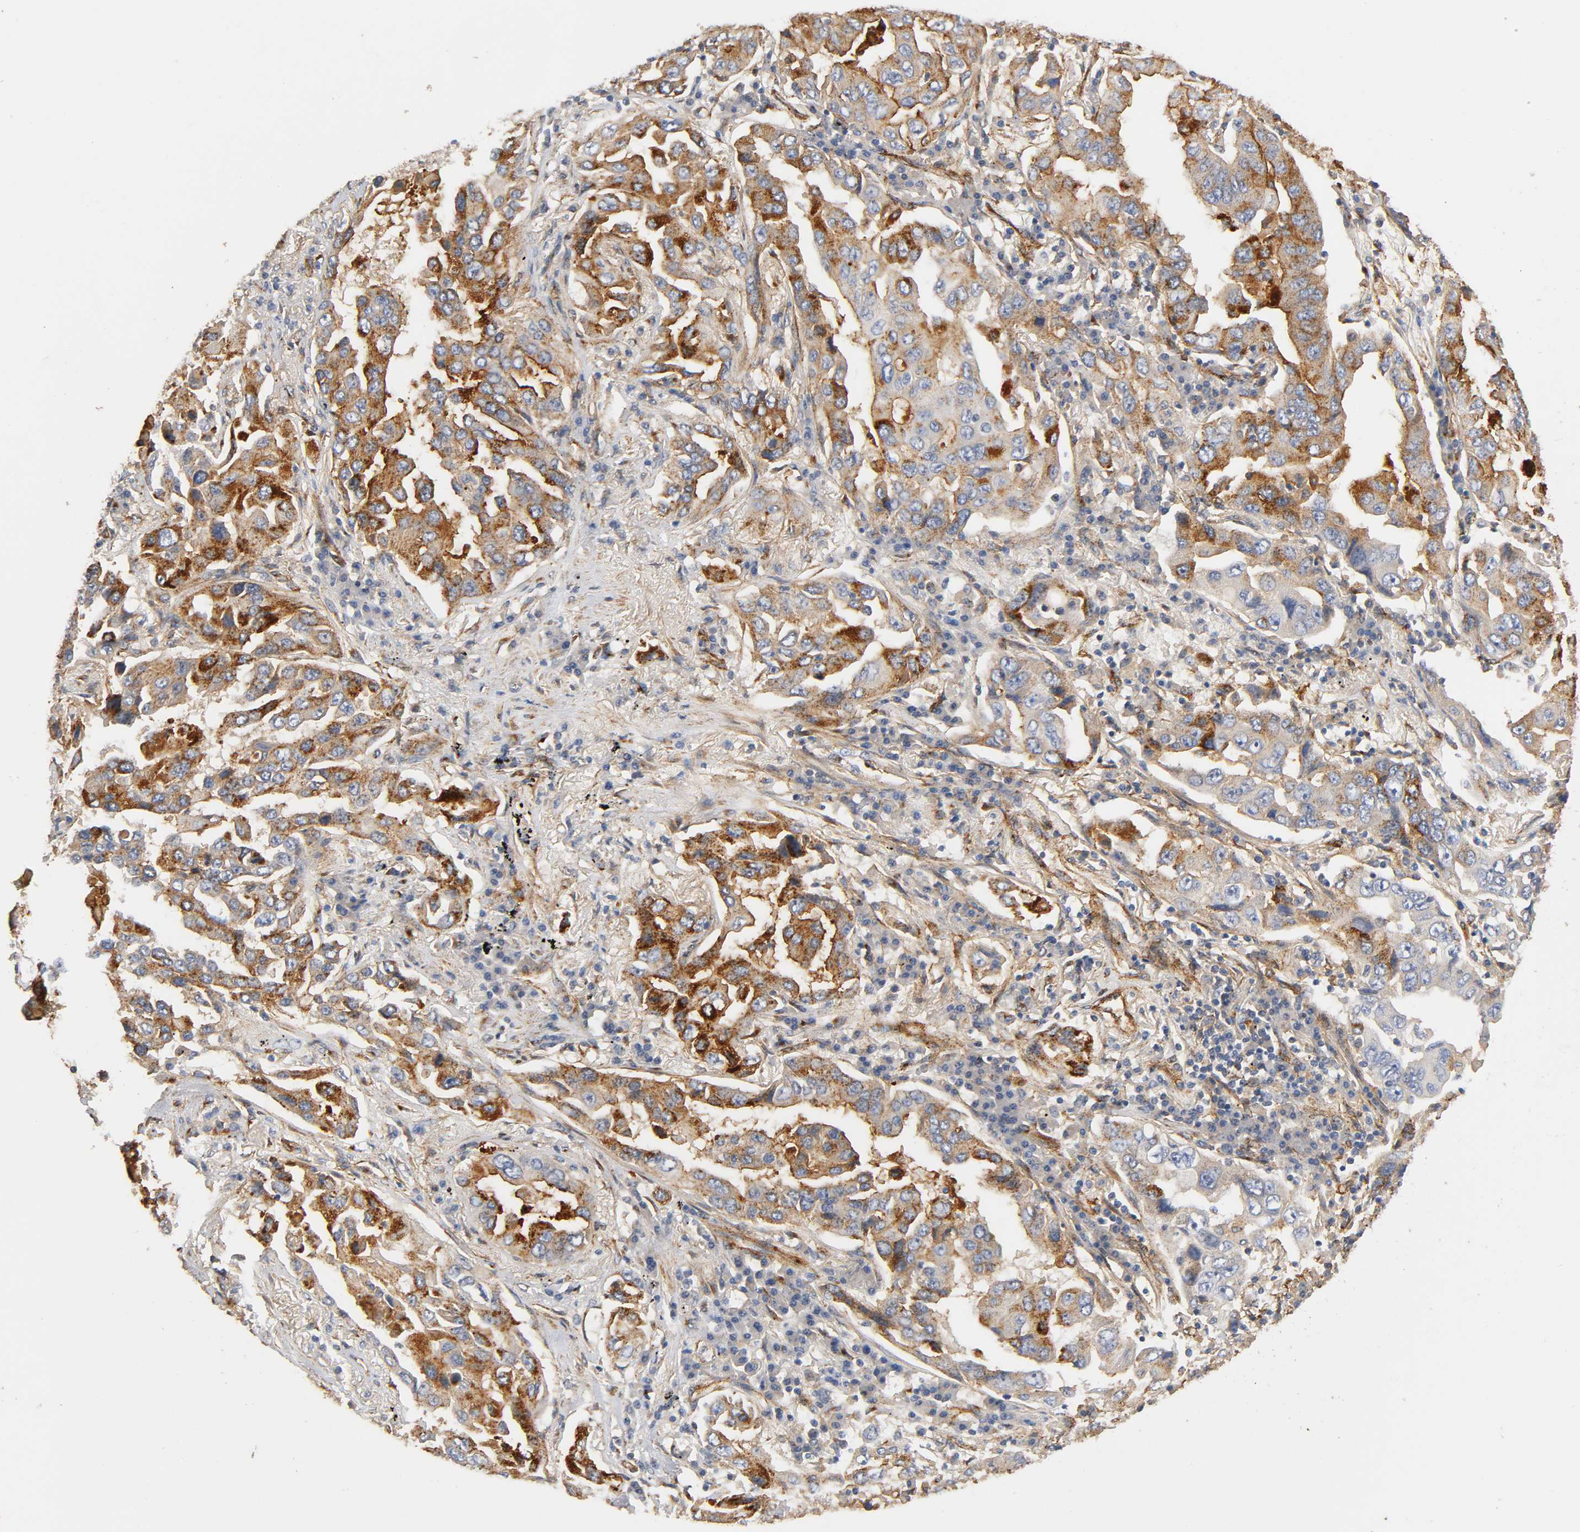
{"staining": {"intensity": "moderate", "quantity": ">75%", "location": "cytoplasmic/membranous"}, "tissue": "lung cancer", "cell_type": "Tumor cells", "image_type": "cancer", "snomed": [{"axis": "morphology", "description": "Adenocarcinoma, NOS"}, {"axis": "topography", "description": "Lung"}], "caption": "An immunohistochemistry (IHC) image of neoplastic tissue is shown. Protein staining in brown labels moderate cytoplasmic/membranous positivity in adenocarcinoma (lung) within tumor cells. (Brightfield microscopy of DAB IHC at high magnification).", "gene": "IFITM3", "patient": {"sex": "female", "age": 65}}